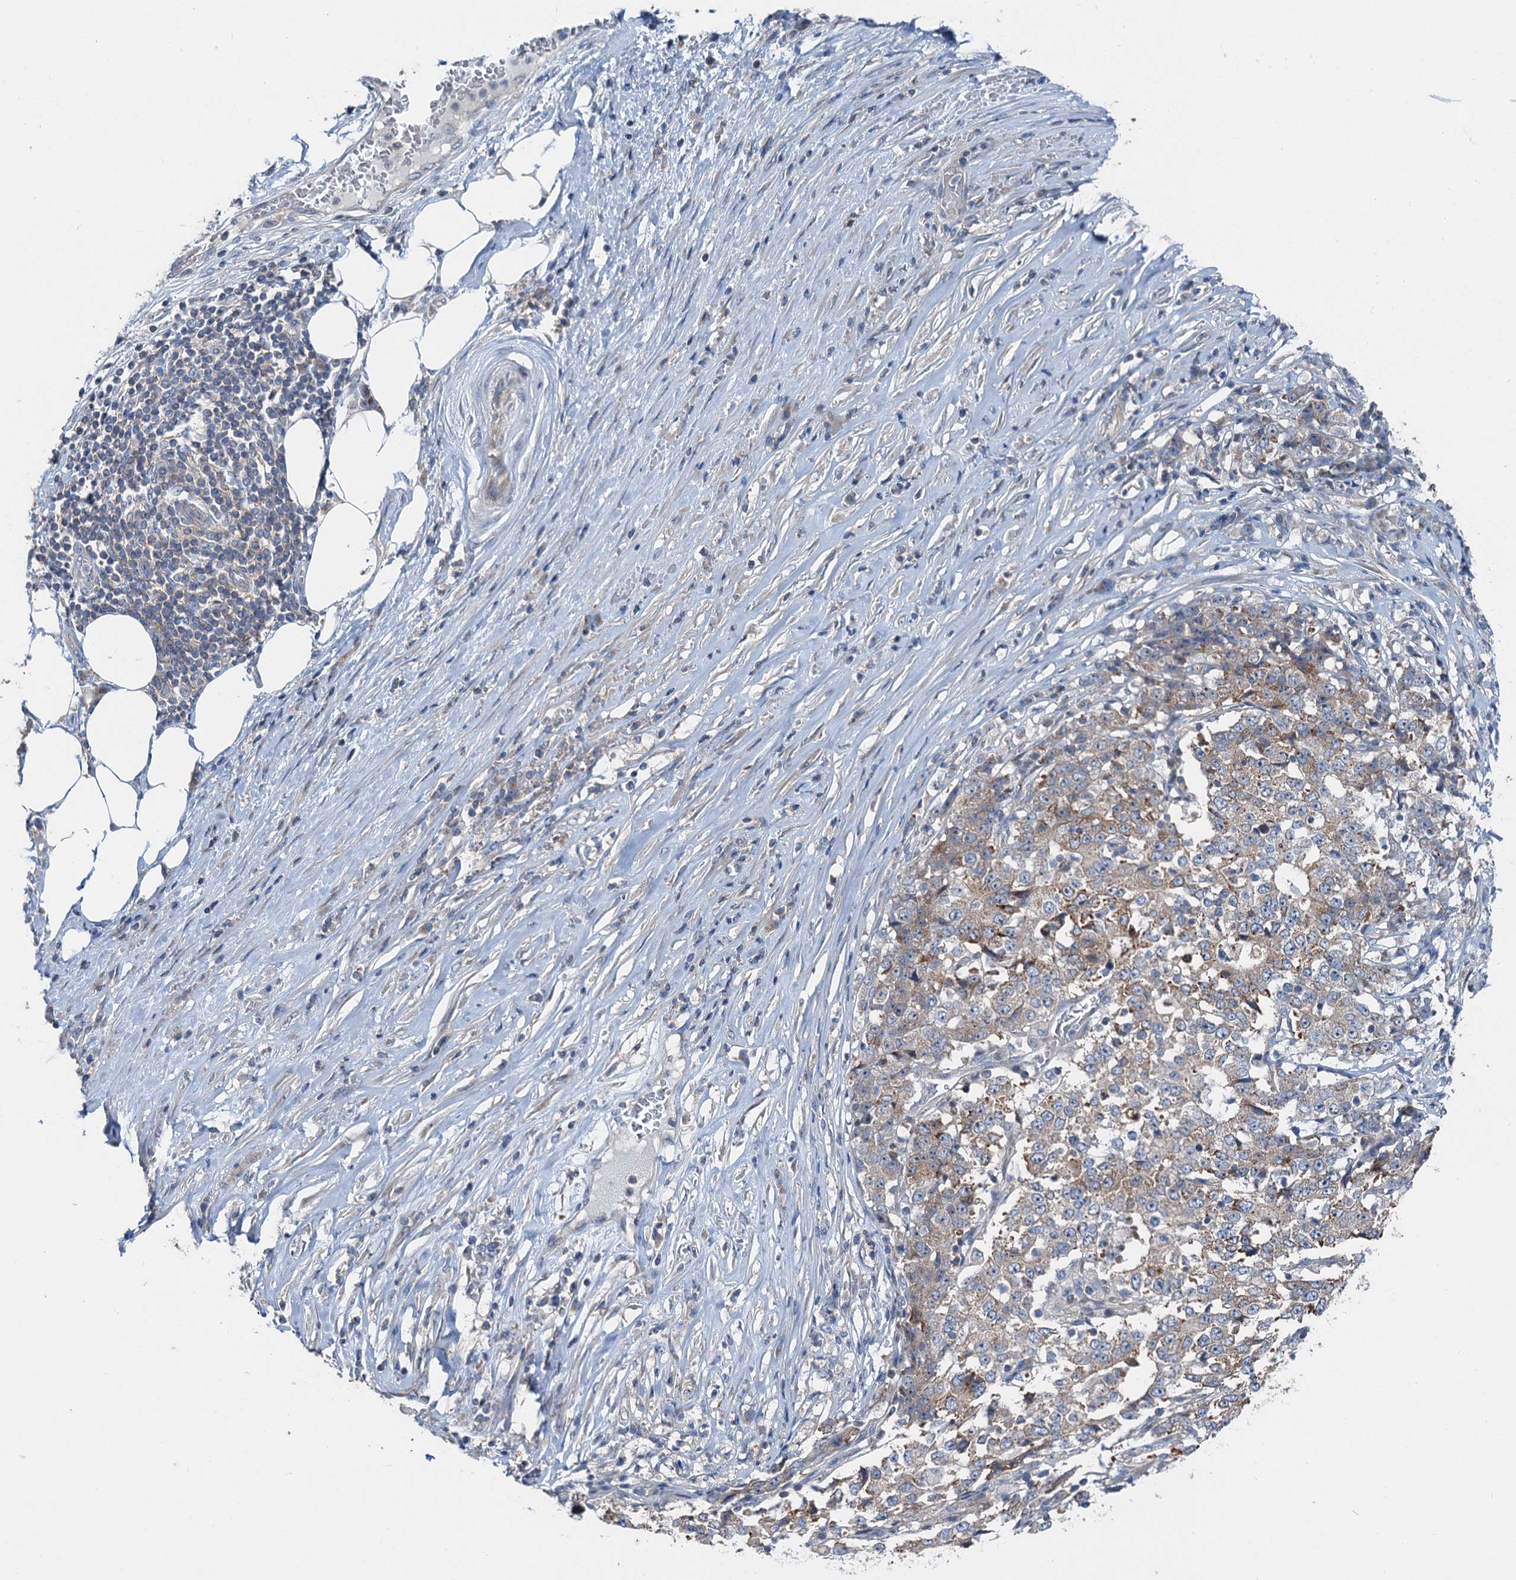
{"staining": {"intensity": "weak", "quantity": "25%-75%", "location": "cytoplasmic/membranous"}, "tissue": "stomach cancer", "cell_type": "Tumor cells", "image_type": "cancer", "snomed": [{"axis": "morphology", "description": "Adenocarcinoma, NOS"}, {"axis": "topography", "description": "Stomach"}], "caption": "Immunohistochemistry (IHC) staining of stomach adenocarcinoma, which reveals low levels of weak cytoplasmic/membranous positivity in about 25%-75% of tumor cells indicating weak cytoplasmic/membranous protein expression. The staining was performed using DAB (brown) for protein detection and nuclei were counterstained in hematoxylin (blue).", "gene": "ANKRD26", "patient": {"sex": "male", "age": 59}}